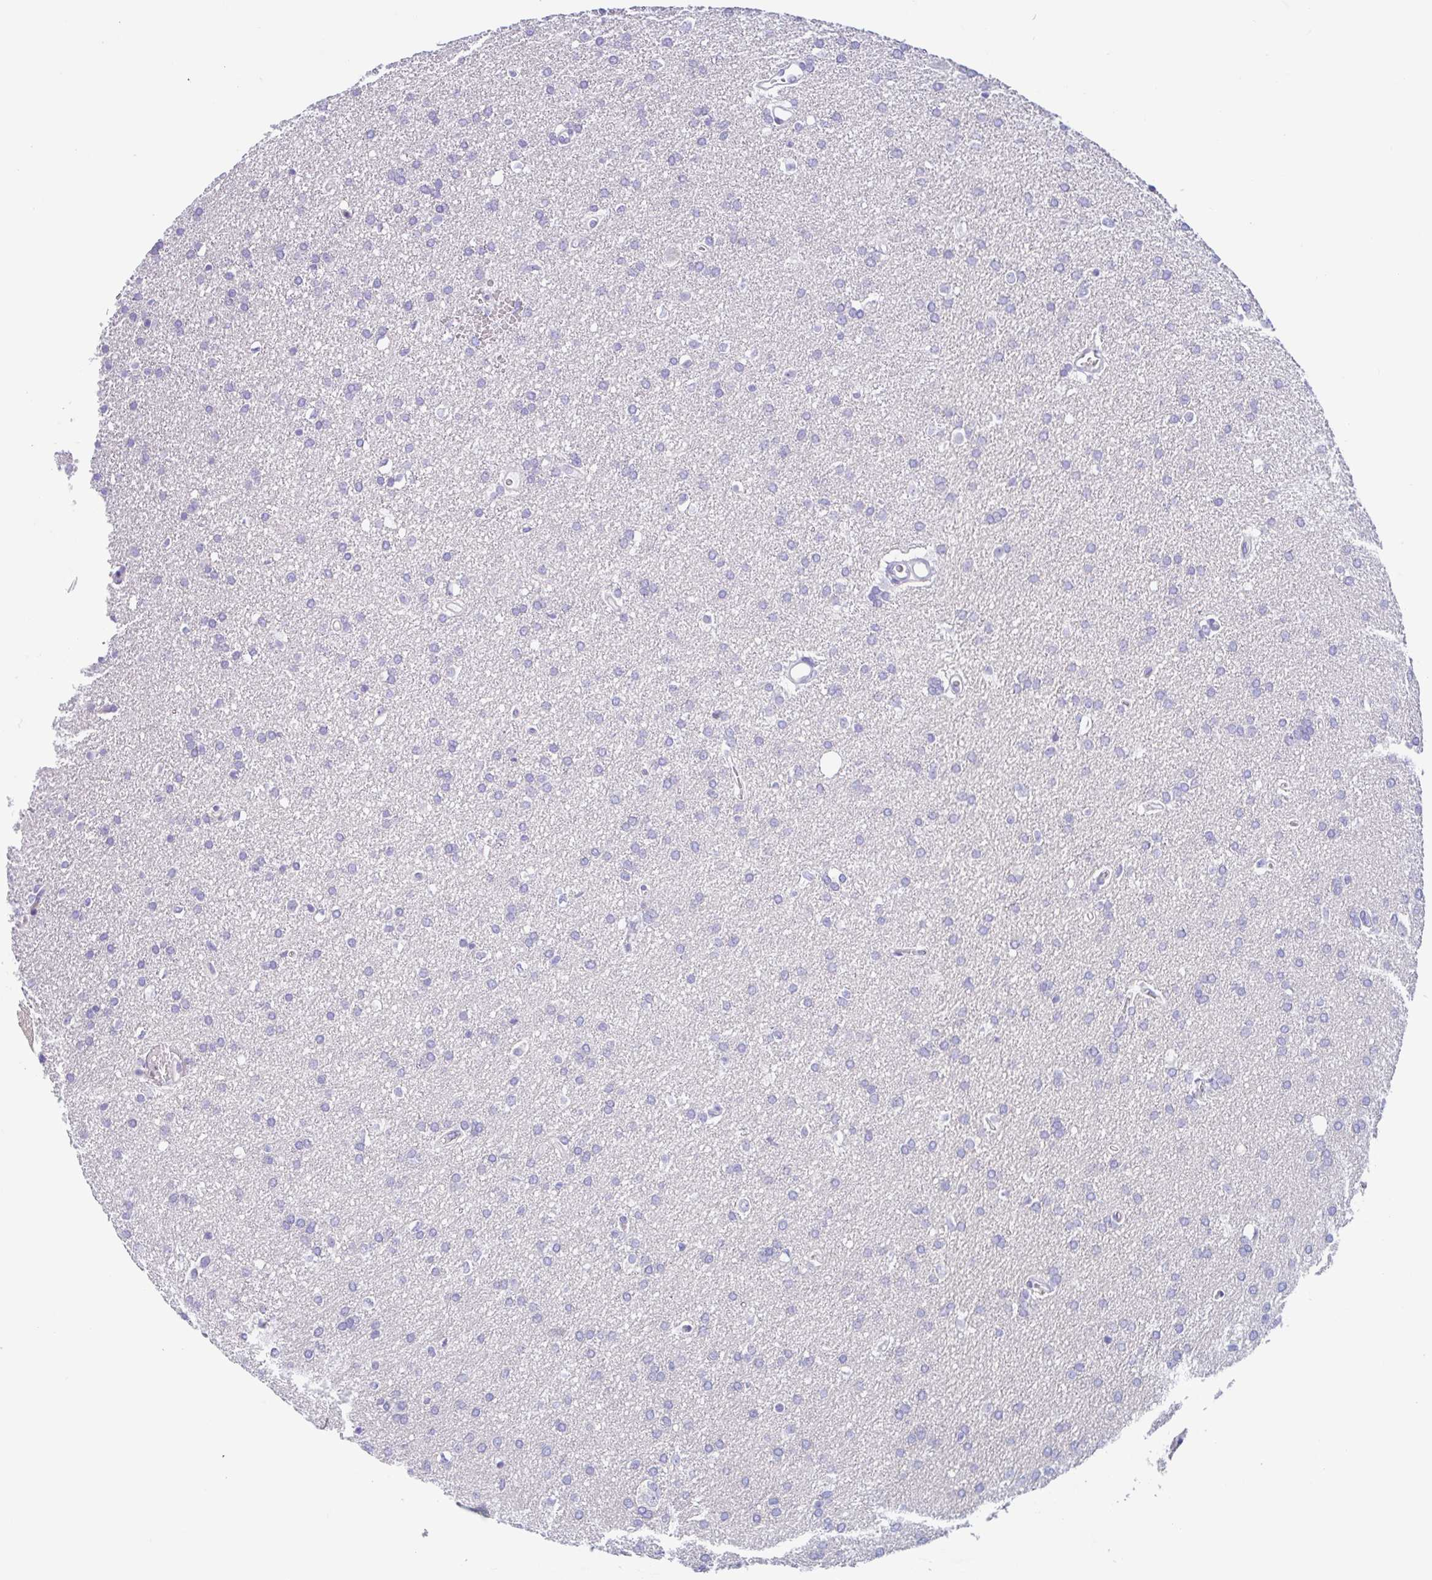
{"staining": {"intensity": "negative", "quantity": "none", "location": "none"}, "tissue": "glioma", "cell_type": "Tumor cells", "image_type": "cancer", "snomed": [{"axis": "morphology", "description": "Glioma, malignant, Low grade"}, {"axis": "topography", "description": "Brain"}], "caption": "Immunohistochemistry of human low-grade glioma (malignant) demonstrates no positivity in tumor cells.", "gene": "OR6N2", "patient": {"sex": "female", "age": 34}}